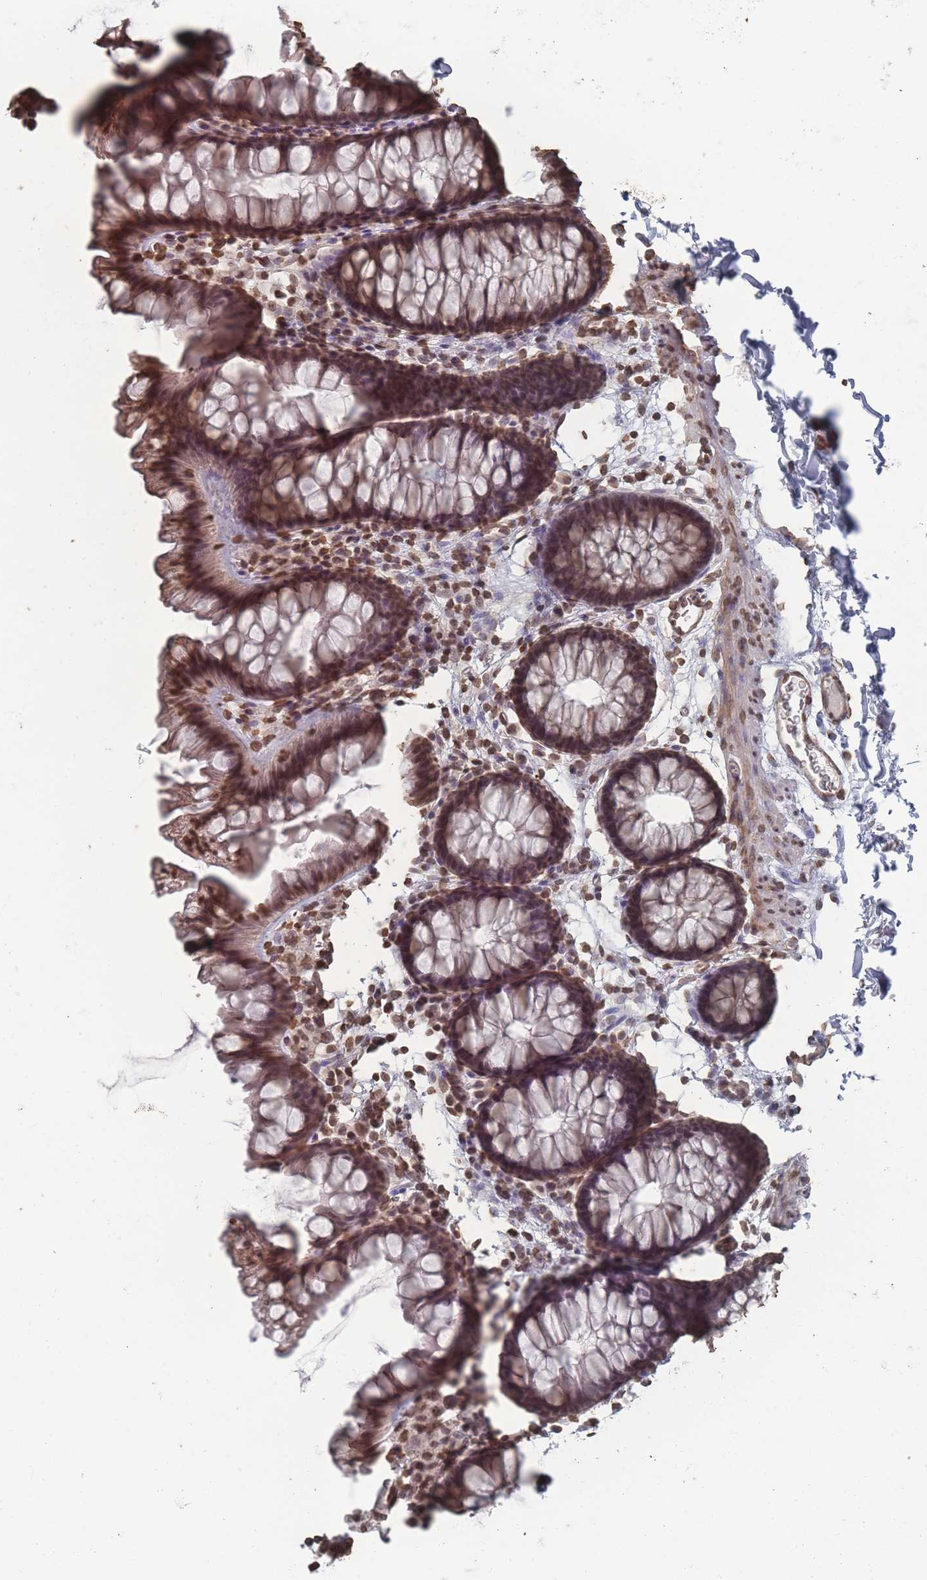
{"staining": {"intensity": "moderate", "quantity": ">75%", "location": "nuclear"}, "tissue": "colon", "cell_type": "Endothelial cells", "image_type": "normal", "snomed": [{"axis": "morphology", "description": "Normal tissue, NOS"}, {"axis": "topography", "description": "Colon"}], "caption": "Human colon stained for a protein (brown) displays moderate nuclear positive staining in approximately >75% of endothelial cells.", "gene": "PLEKHG5", "patient": {"sex": "female", "age": 62}}